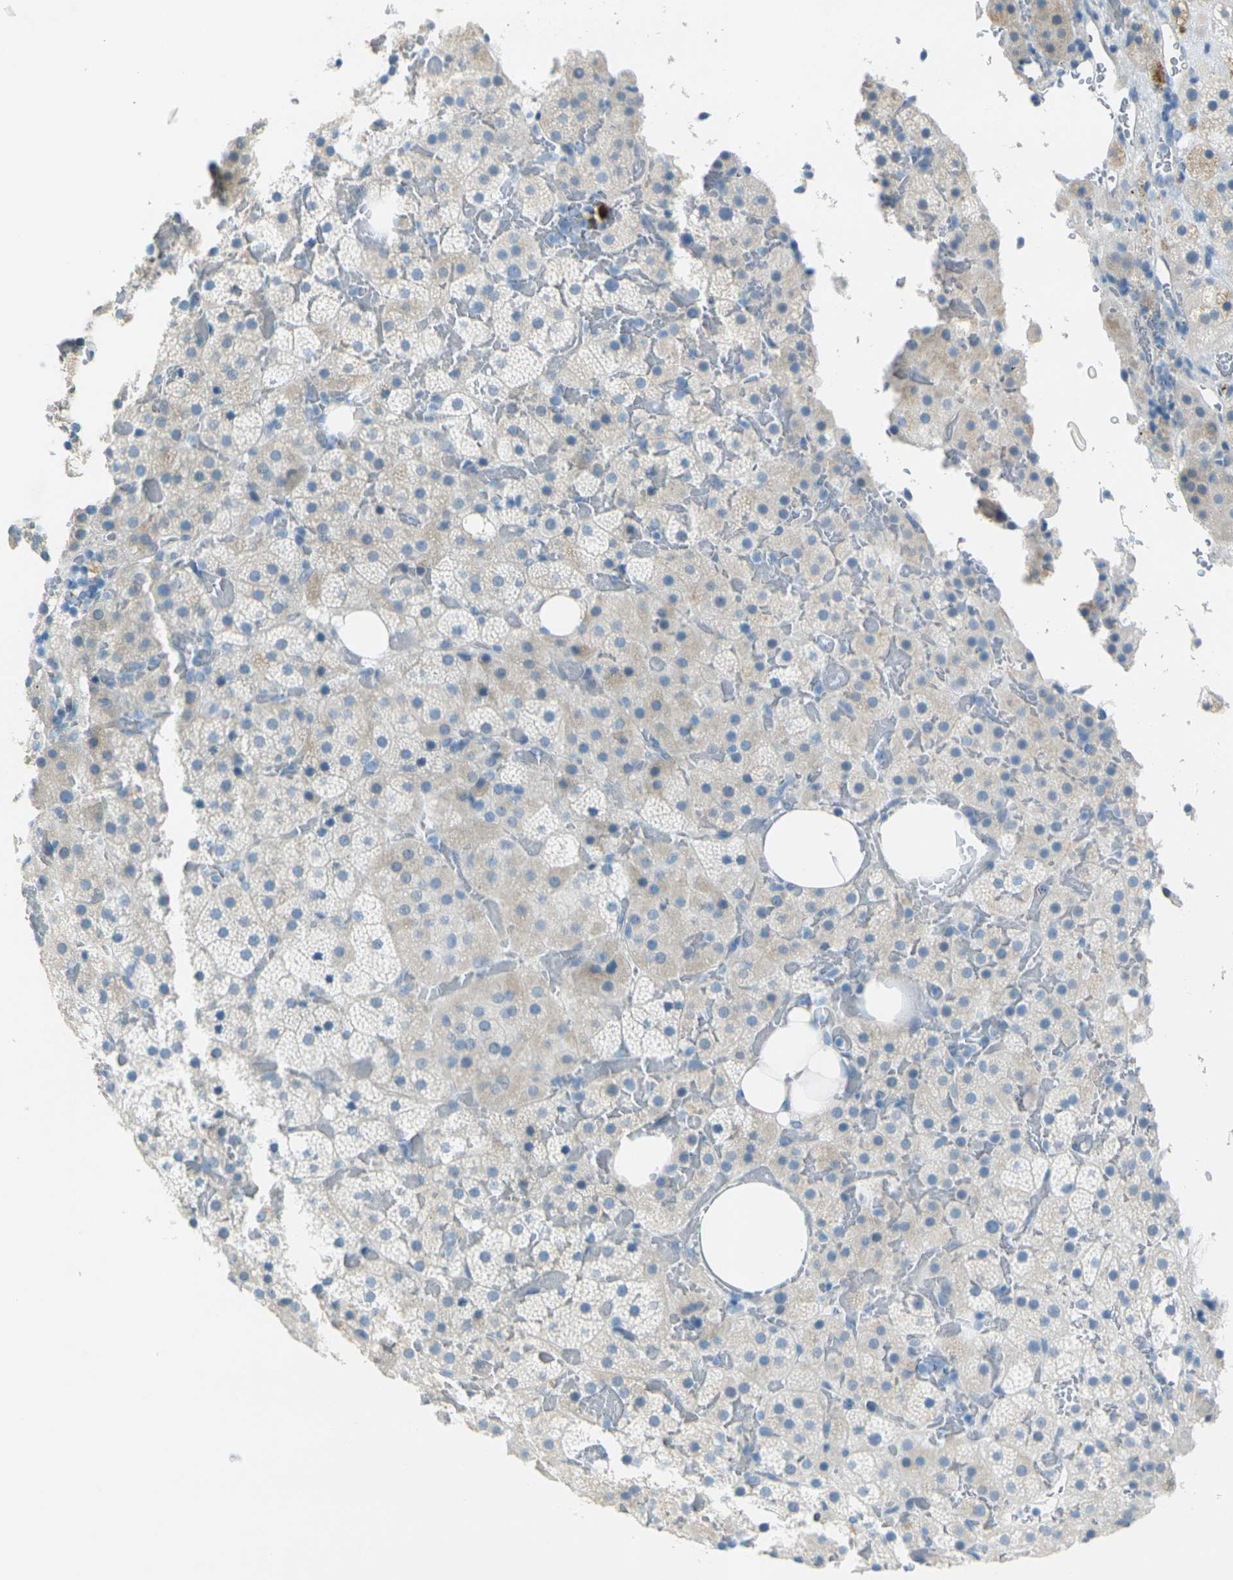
{"staining": {"intensity": "weak", "quantity": "<25%", "location": "cytoplasmic/membranous"}, "tissue": "adrenal gland", "cell_type": "Glandular cells", "image_type": "normal", "snomed": [{"axis": "morphology", "description": "Normal tissue, NOS"}, {"axis": "topography", "description": "Adrenal gland"}], "caption": "The image exhibits no staining of glandular cells in unremarkable adrenal gland. (DAB immunohistochemistry, high magnification).", "gene": "ANKRD46", "patient": {"sex": "female", "age": 59}}